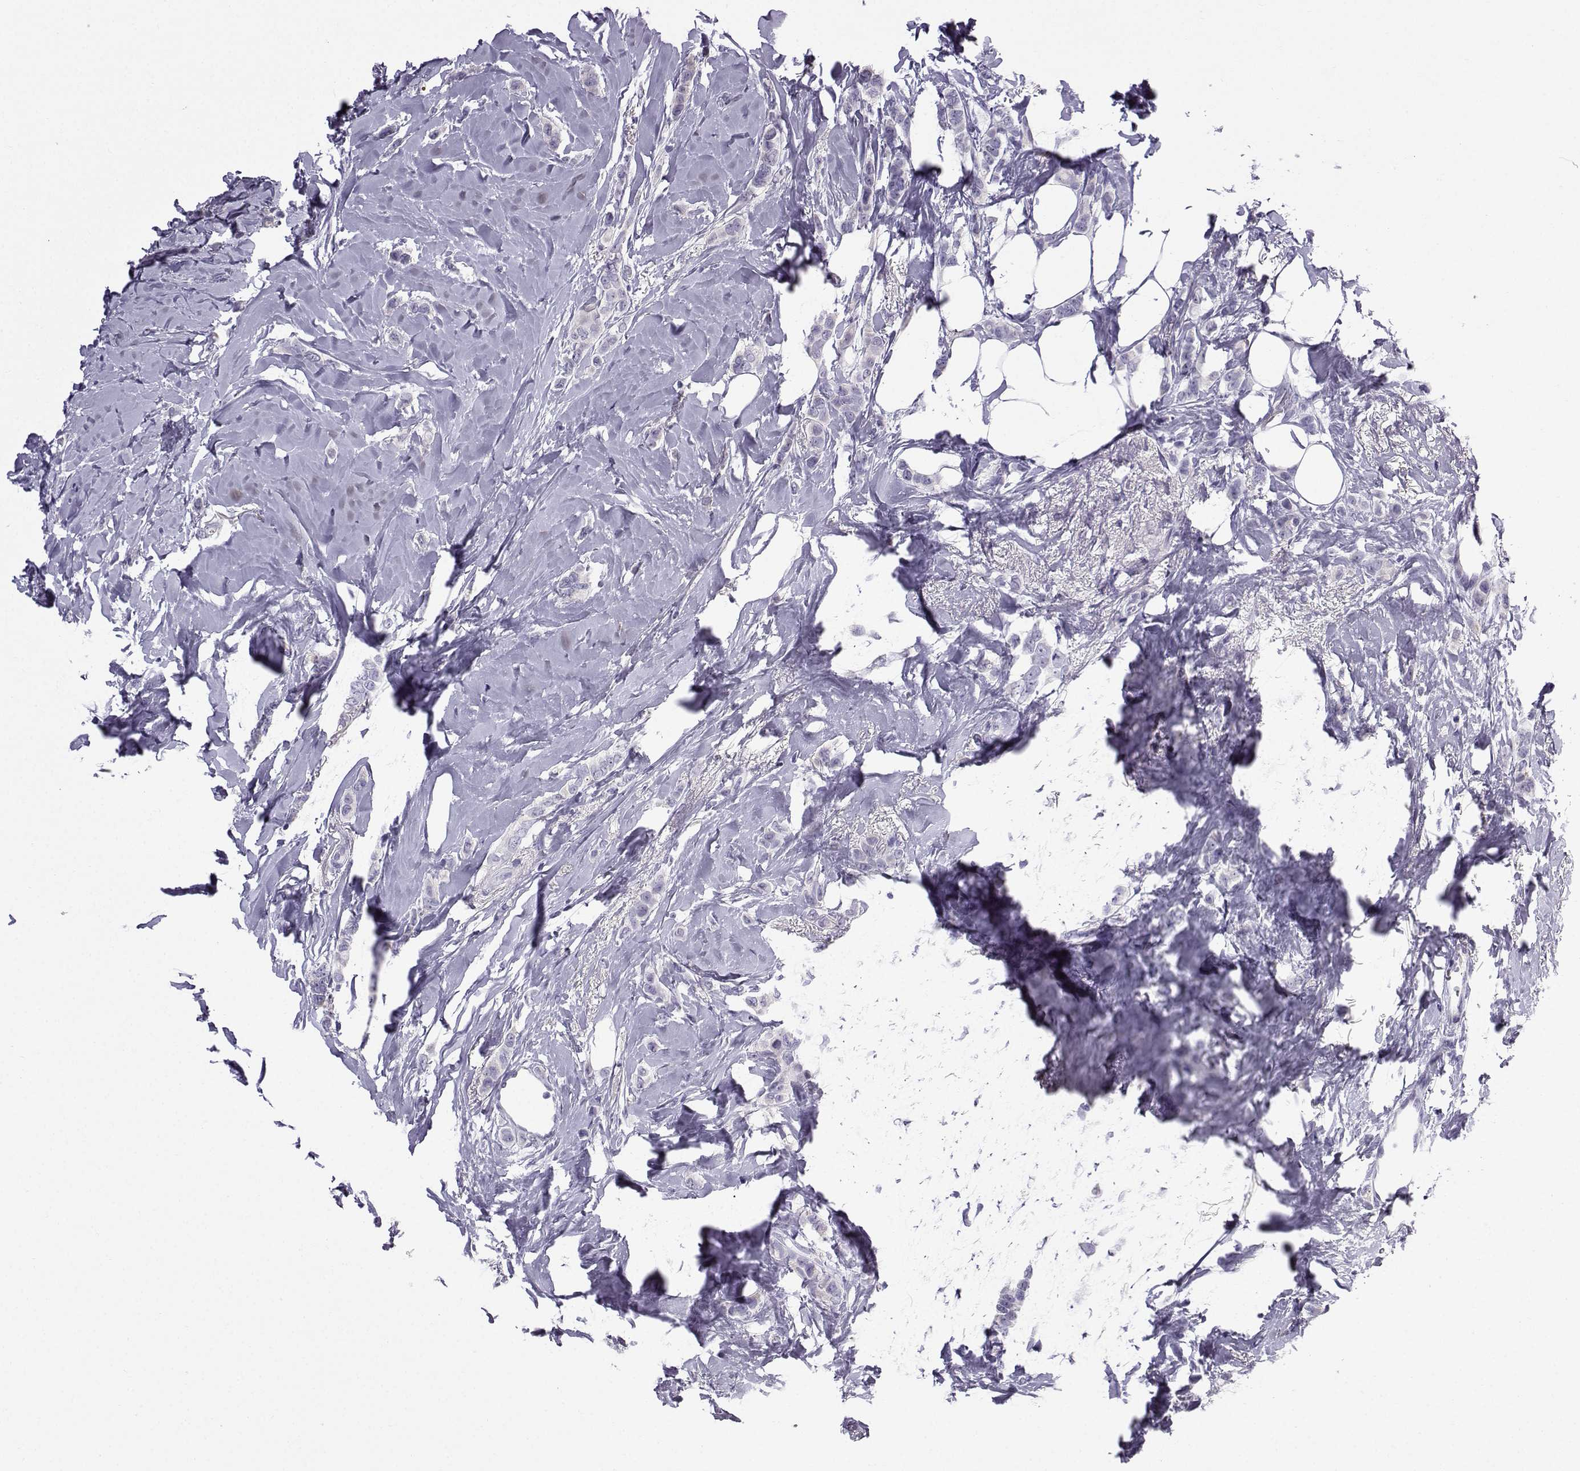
{"staining": {"intensity": "negative", "quantity": "none", "location": "none"}, "tissue": "breast cancer", "cell_type": "Tumor cells", "image_type": "cancer", "snomed": [{"axis": "morphology", "description": "Lobular carcinoma"}, {"axis": "topography", "description": "Breast"}], "caption": "Photomicrograph shows no significant protein staining in tumor cells of breast cancer (lobular carcinoma).", "gene": "ZBTB8B", "patient": {"sex": "female", "age": 66}}